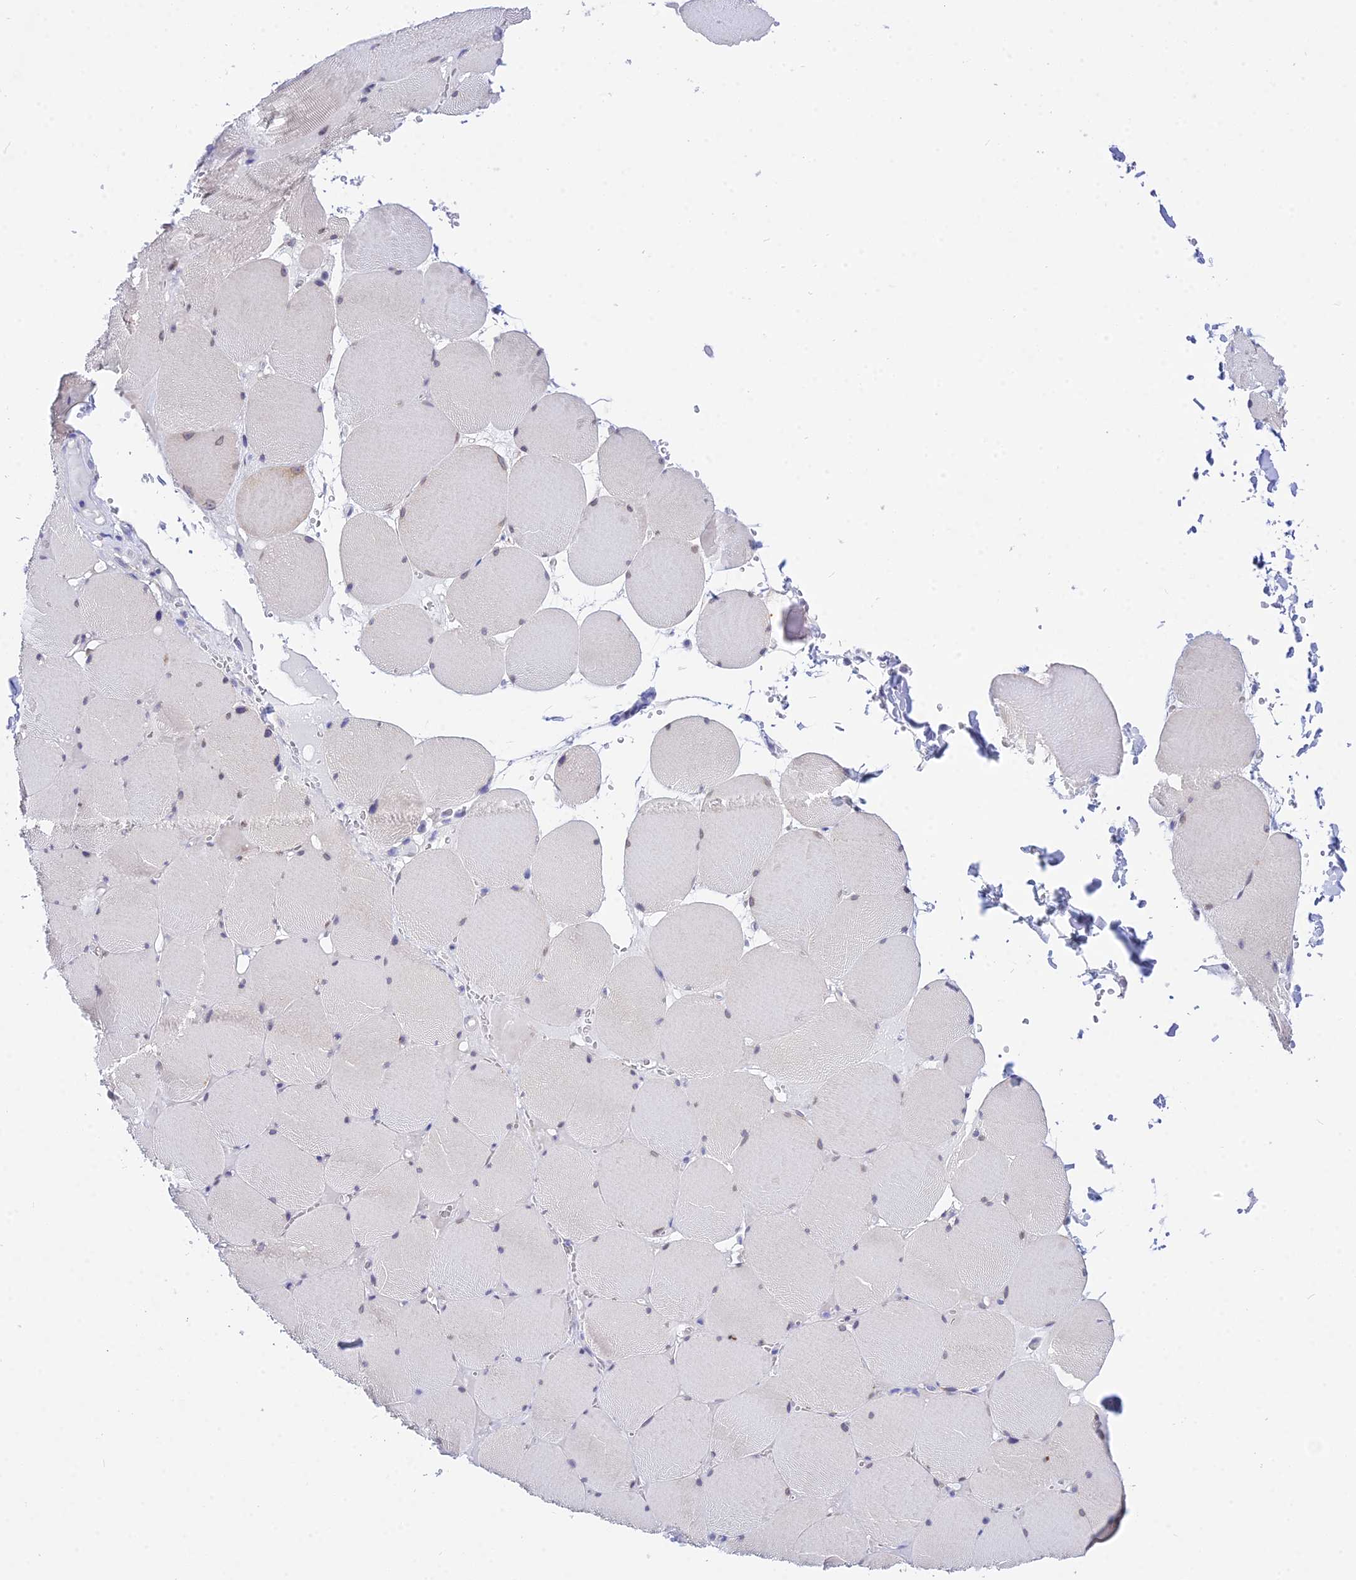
{"staining": {"intensity": "negative", "quantity": "none", "location": "none"}, "tissue": "skeletal muscle", "cell_type": "Myocytes", "image_type": "normal", "snomed": [{"axis": "morphology", "description": "Normal tissue, NOS"}, {"axis": "topography", "description": "Skeletal muscle"}, {"axis": "topography", "description": "Head-Neck"}], "caption": "Skeletal muscle stained for a protein using immunohistochemistry (IHC) reveals no positivity myocytes.", "gene": "DEFB107A", "patient": {"sex": "male", "age": 66}}